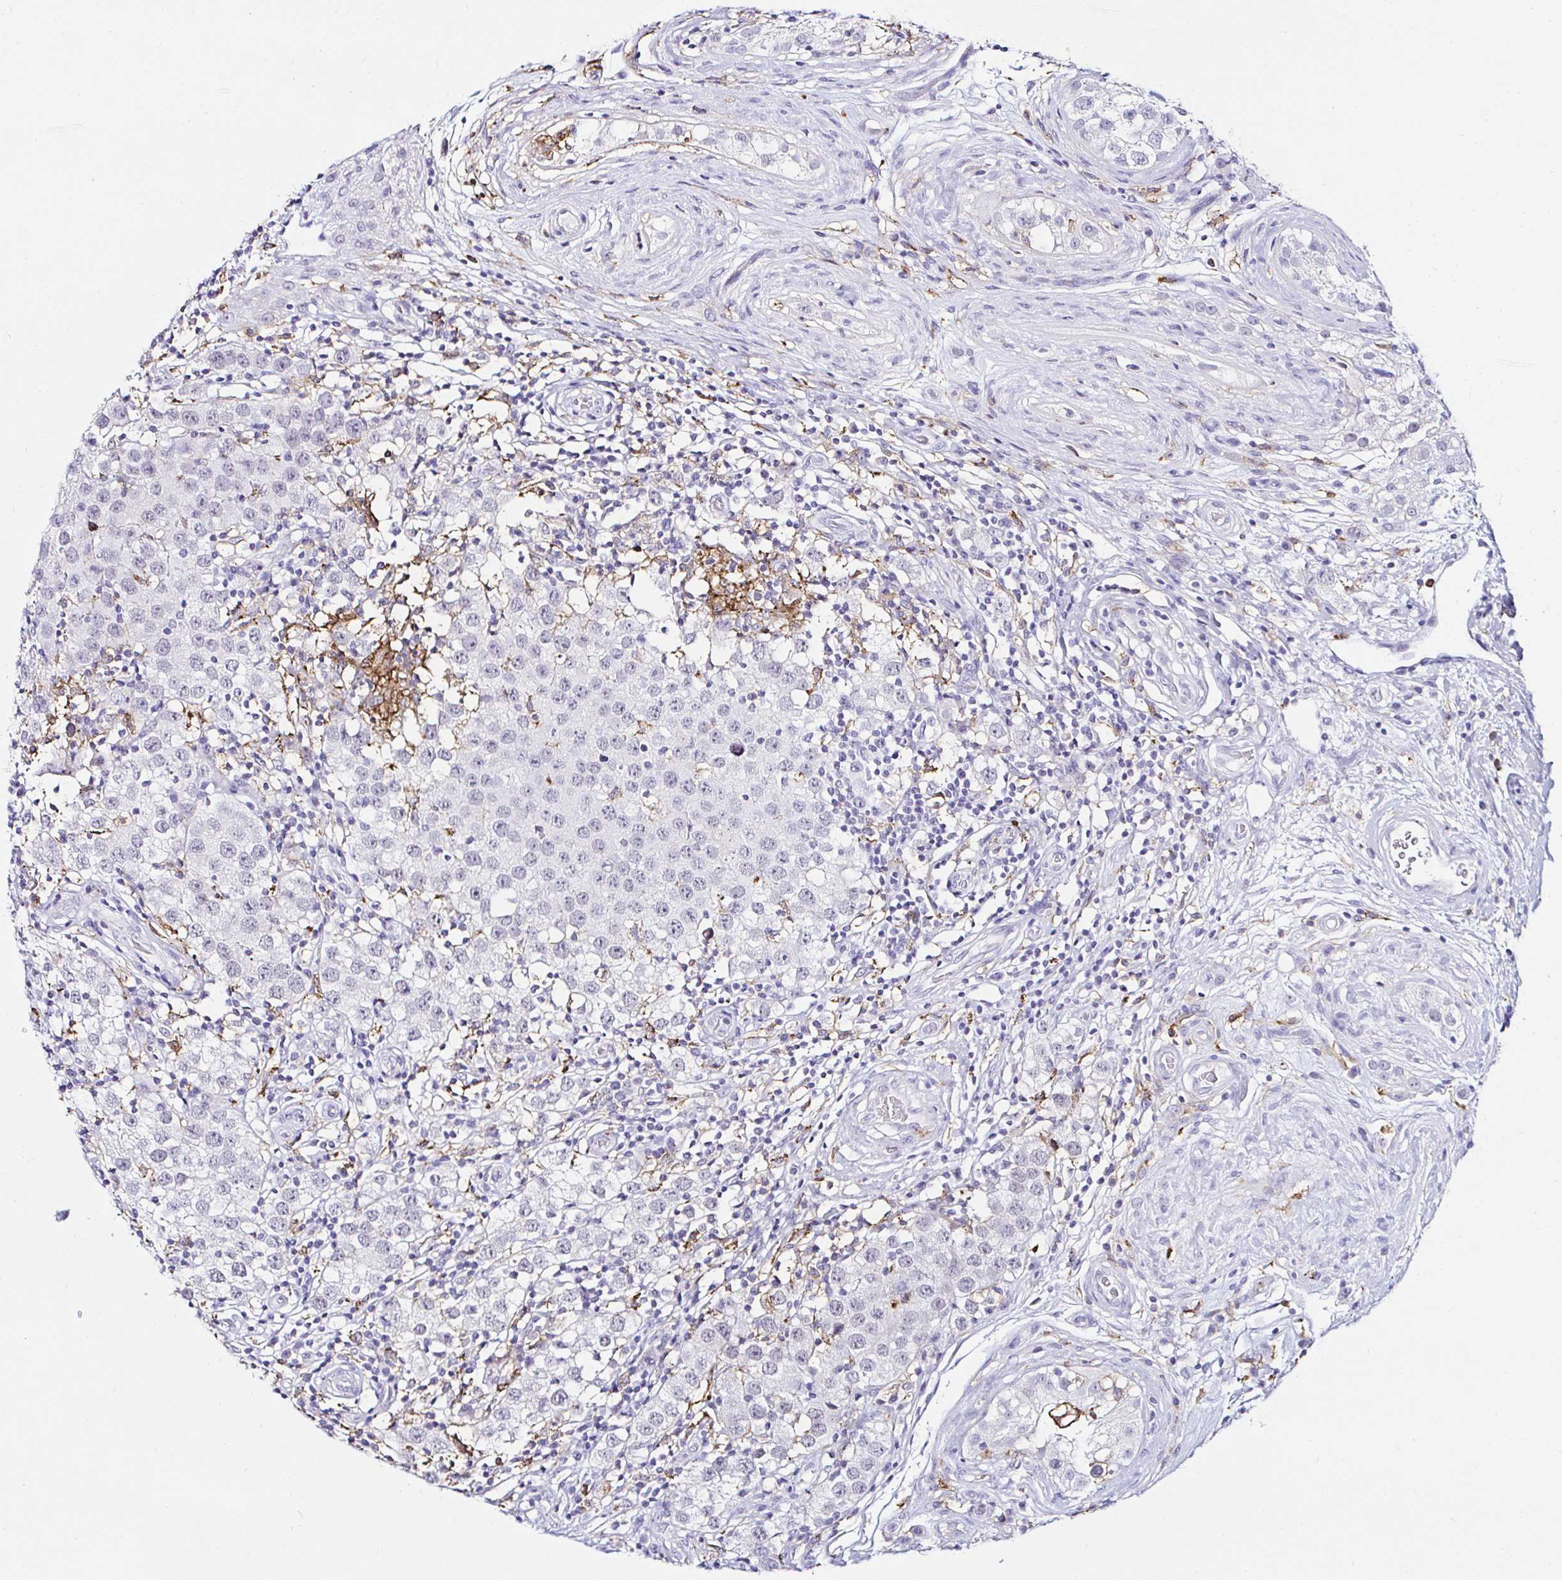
{"staining": {"intensity": "negative", "quantity": "none", "location": "none"}, "tissue": "testis cancer", "cell_type": "Tumor cells", "image_type": "cancer", "snomed": [{"axis": "morphology", "description": "Seminoma, NOS"}, {"axis": "topography", "description": "Testis"}], "caption": "Tumor cells show no significant staining in testis cancer (seminoma).", "gene": "CYBB", "patient": {"sex": "male", "age": 34}}